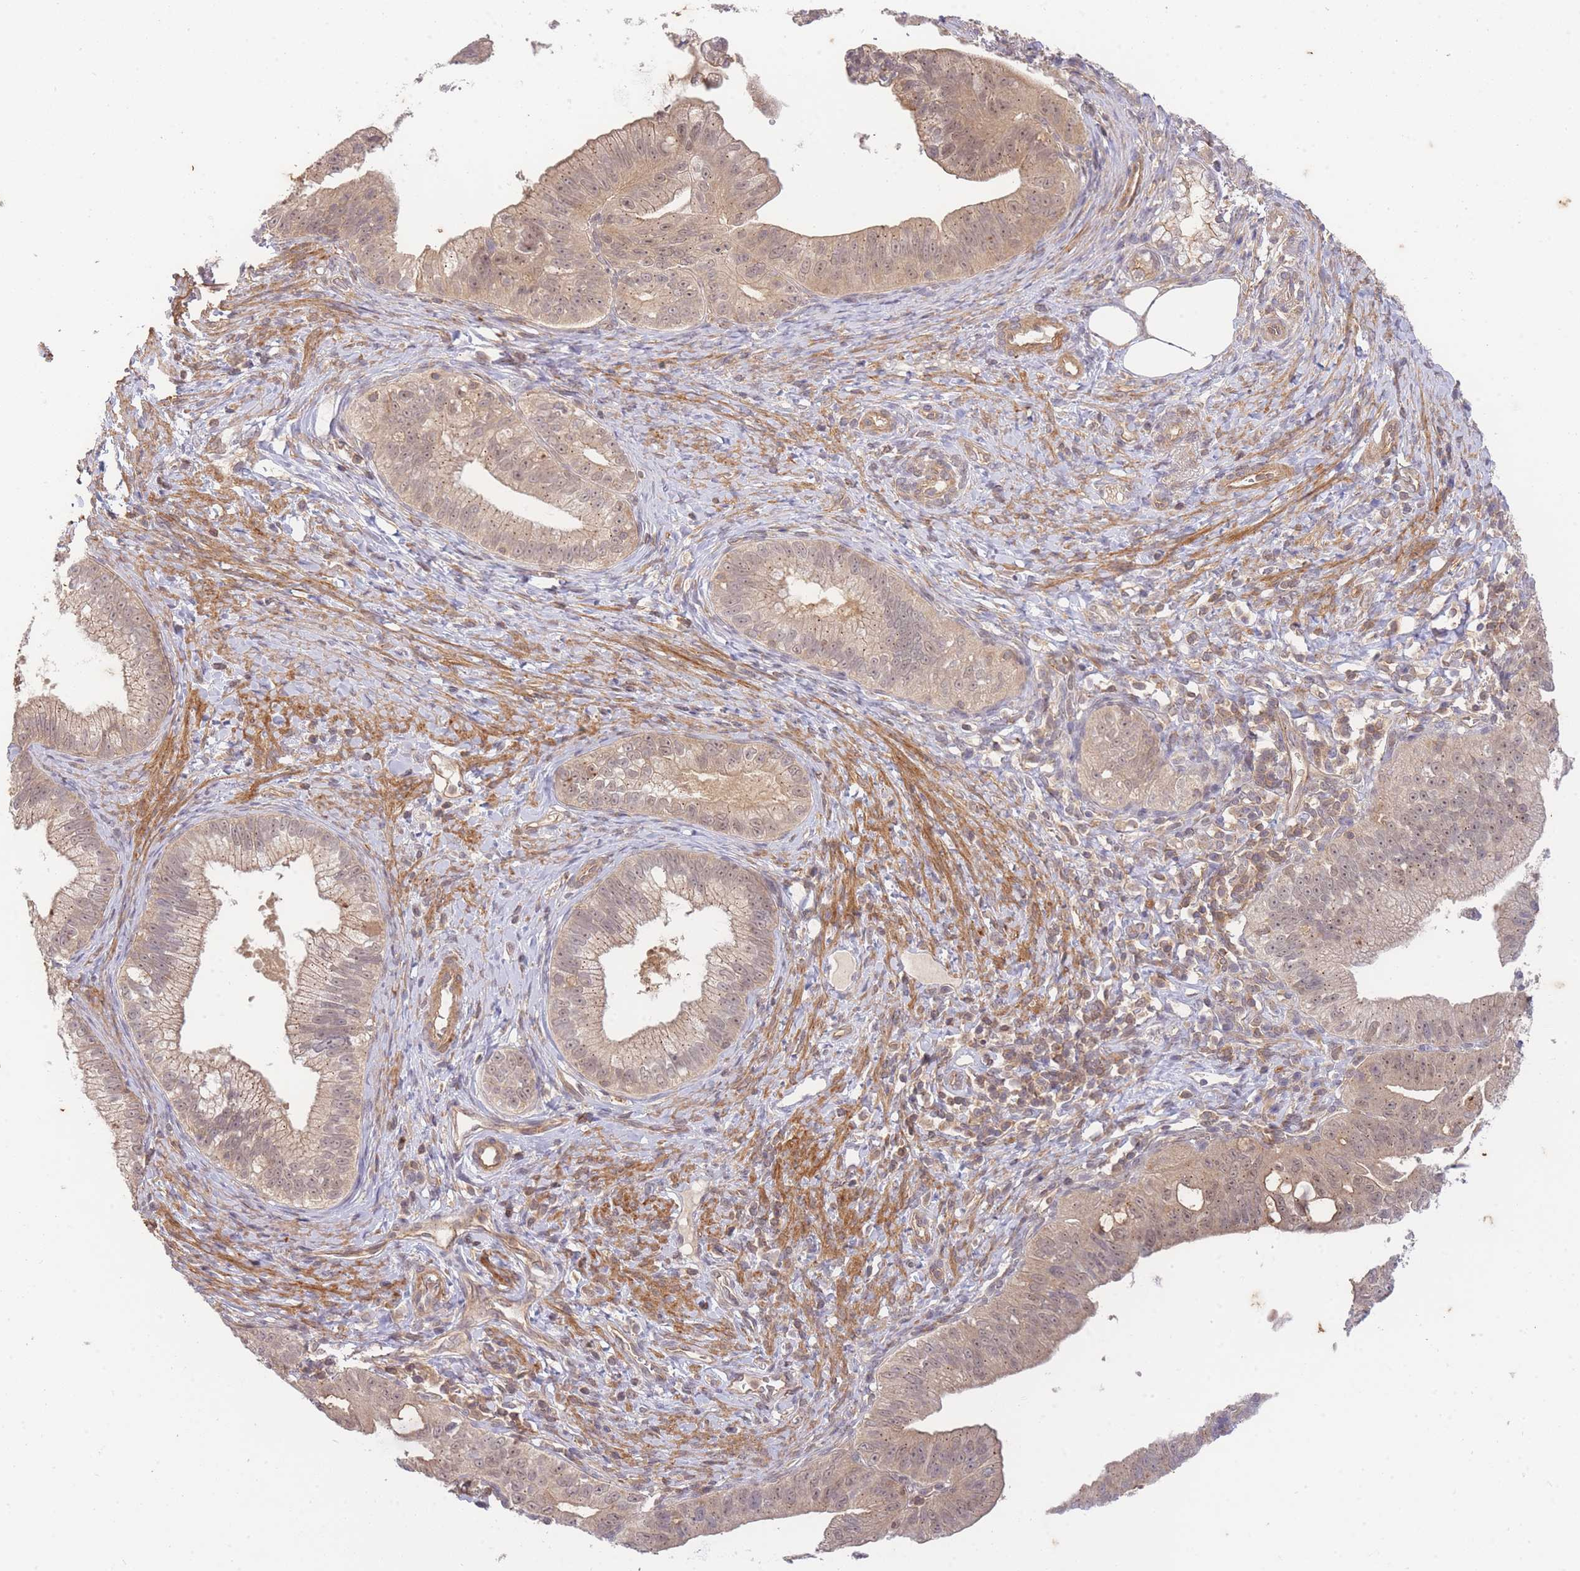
{"staining": {"intensity": "moderate", "quantity": ">75%", "location": "cytoplasmic/membranous,nuclear"}, "tissue": "pancreatic cancer", "cell_type": "Tumor cells", "image_type": "cancer", "snomed": [{"axis": "morphology", "description": "Adenocarcinoma, NOS"}, {"axis": "topography", "description": "Pancreas"}], "caption": "High-power microscopy captured an immunohistochemistry histopathology image of pancreatic cancer, revealing moderate cytoplasmic/membranous and nuclear positivity in about >75% of tumor cells. (brown staining indicates protein expression, while blue staining denotes nuclei).", "gene": "ST8SIA4", "patient": {"sex": "male", "age": 70}}